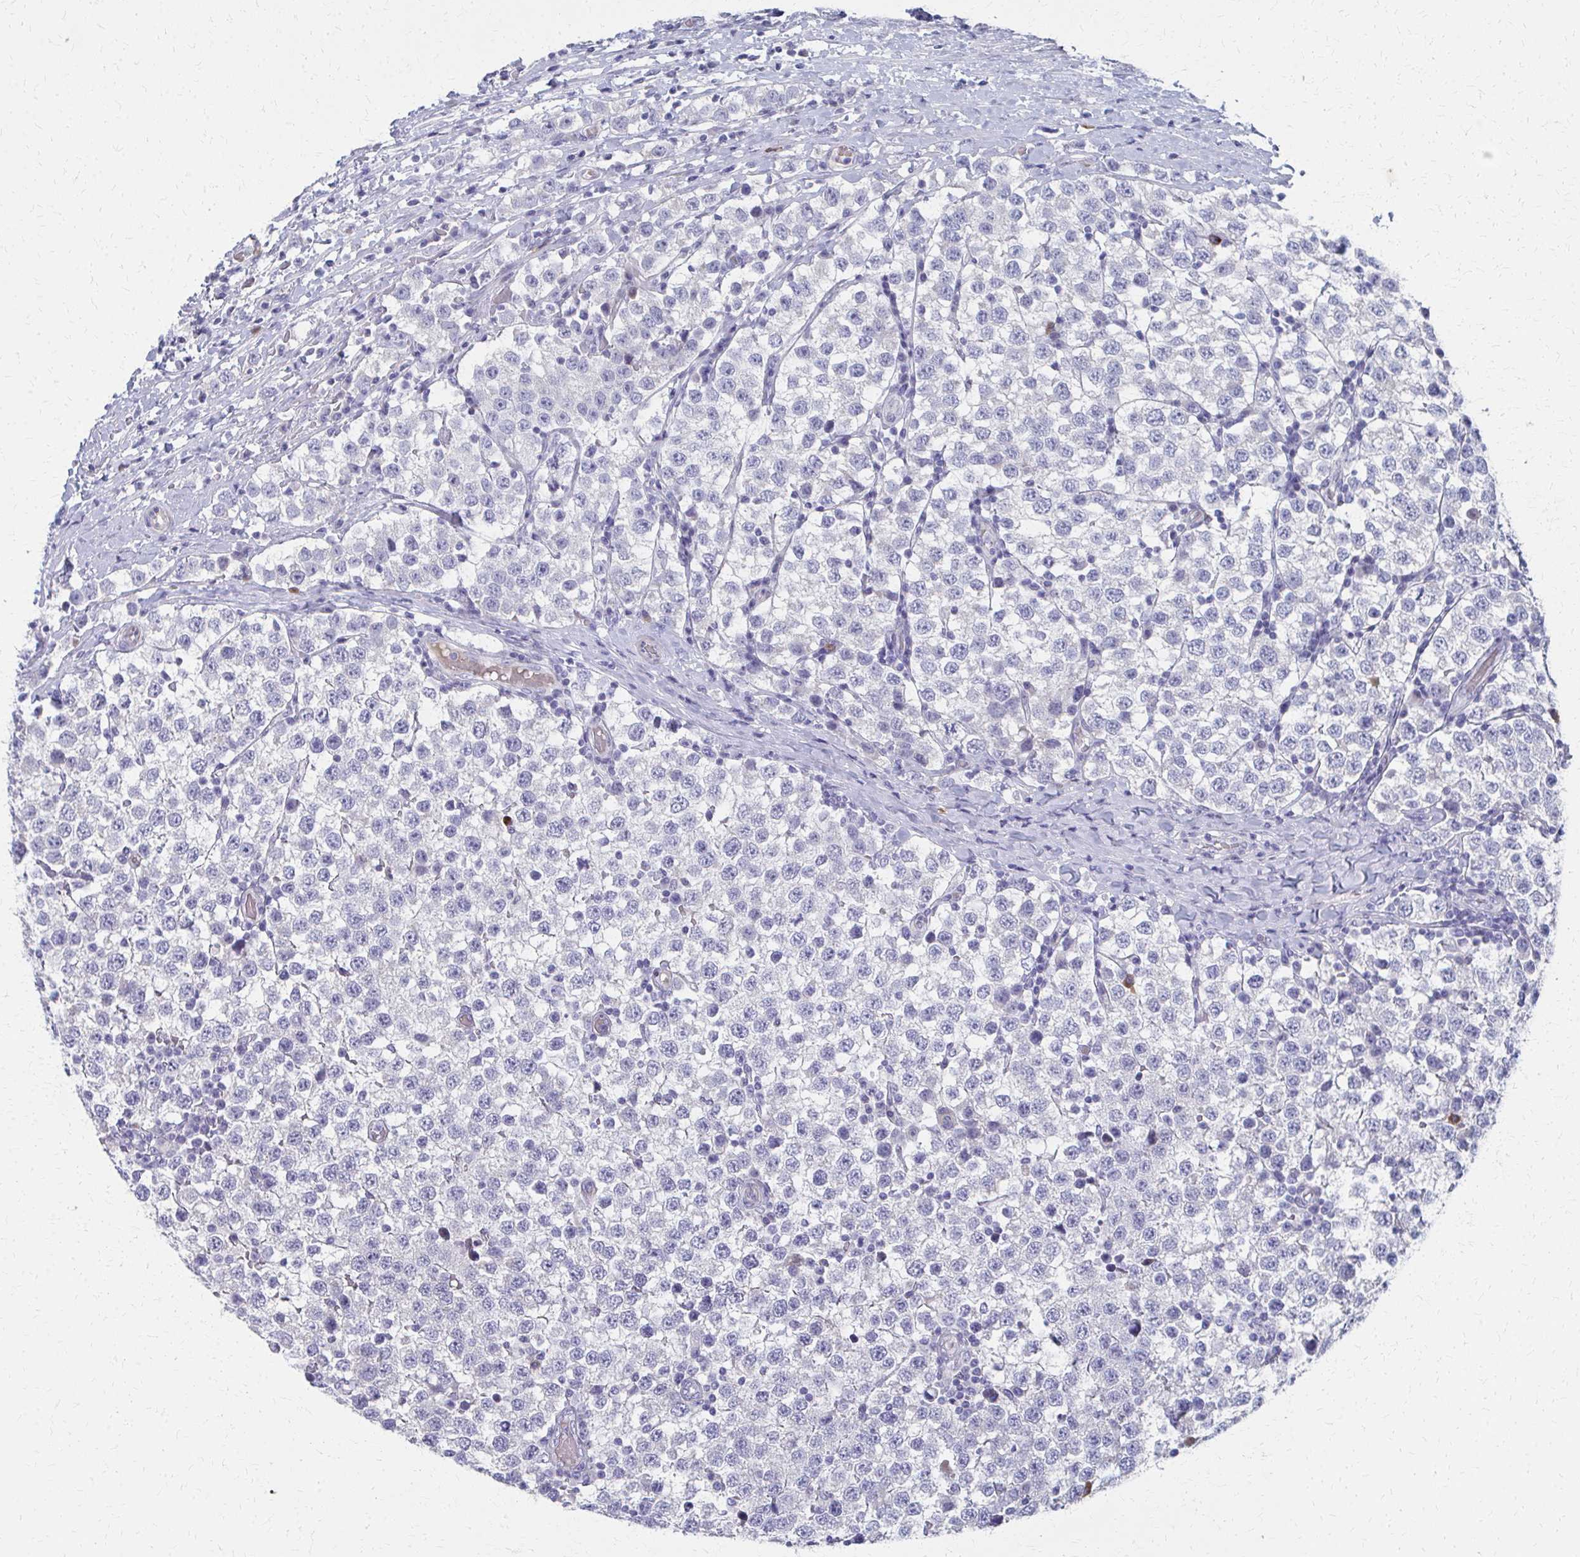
{"staining": {"intensity": "negative", "quantity": "none", "location": "none"}, "tissue": "testis cancer", "cell_type": "Tumor cells", "image_type": "cancer", "snomed": [{"axis": "morphology", "description": "Seminoma, NOS"}, {"axis": "topography", "description": "Testis"}], "caption": "This is an IHC micrograph of seminoma (testis). There is no expression in tumor cells.", "gene": "MS4A2", "patient": {"sex": "male", "age": 34}}